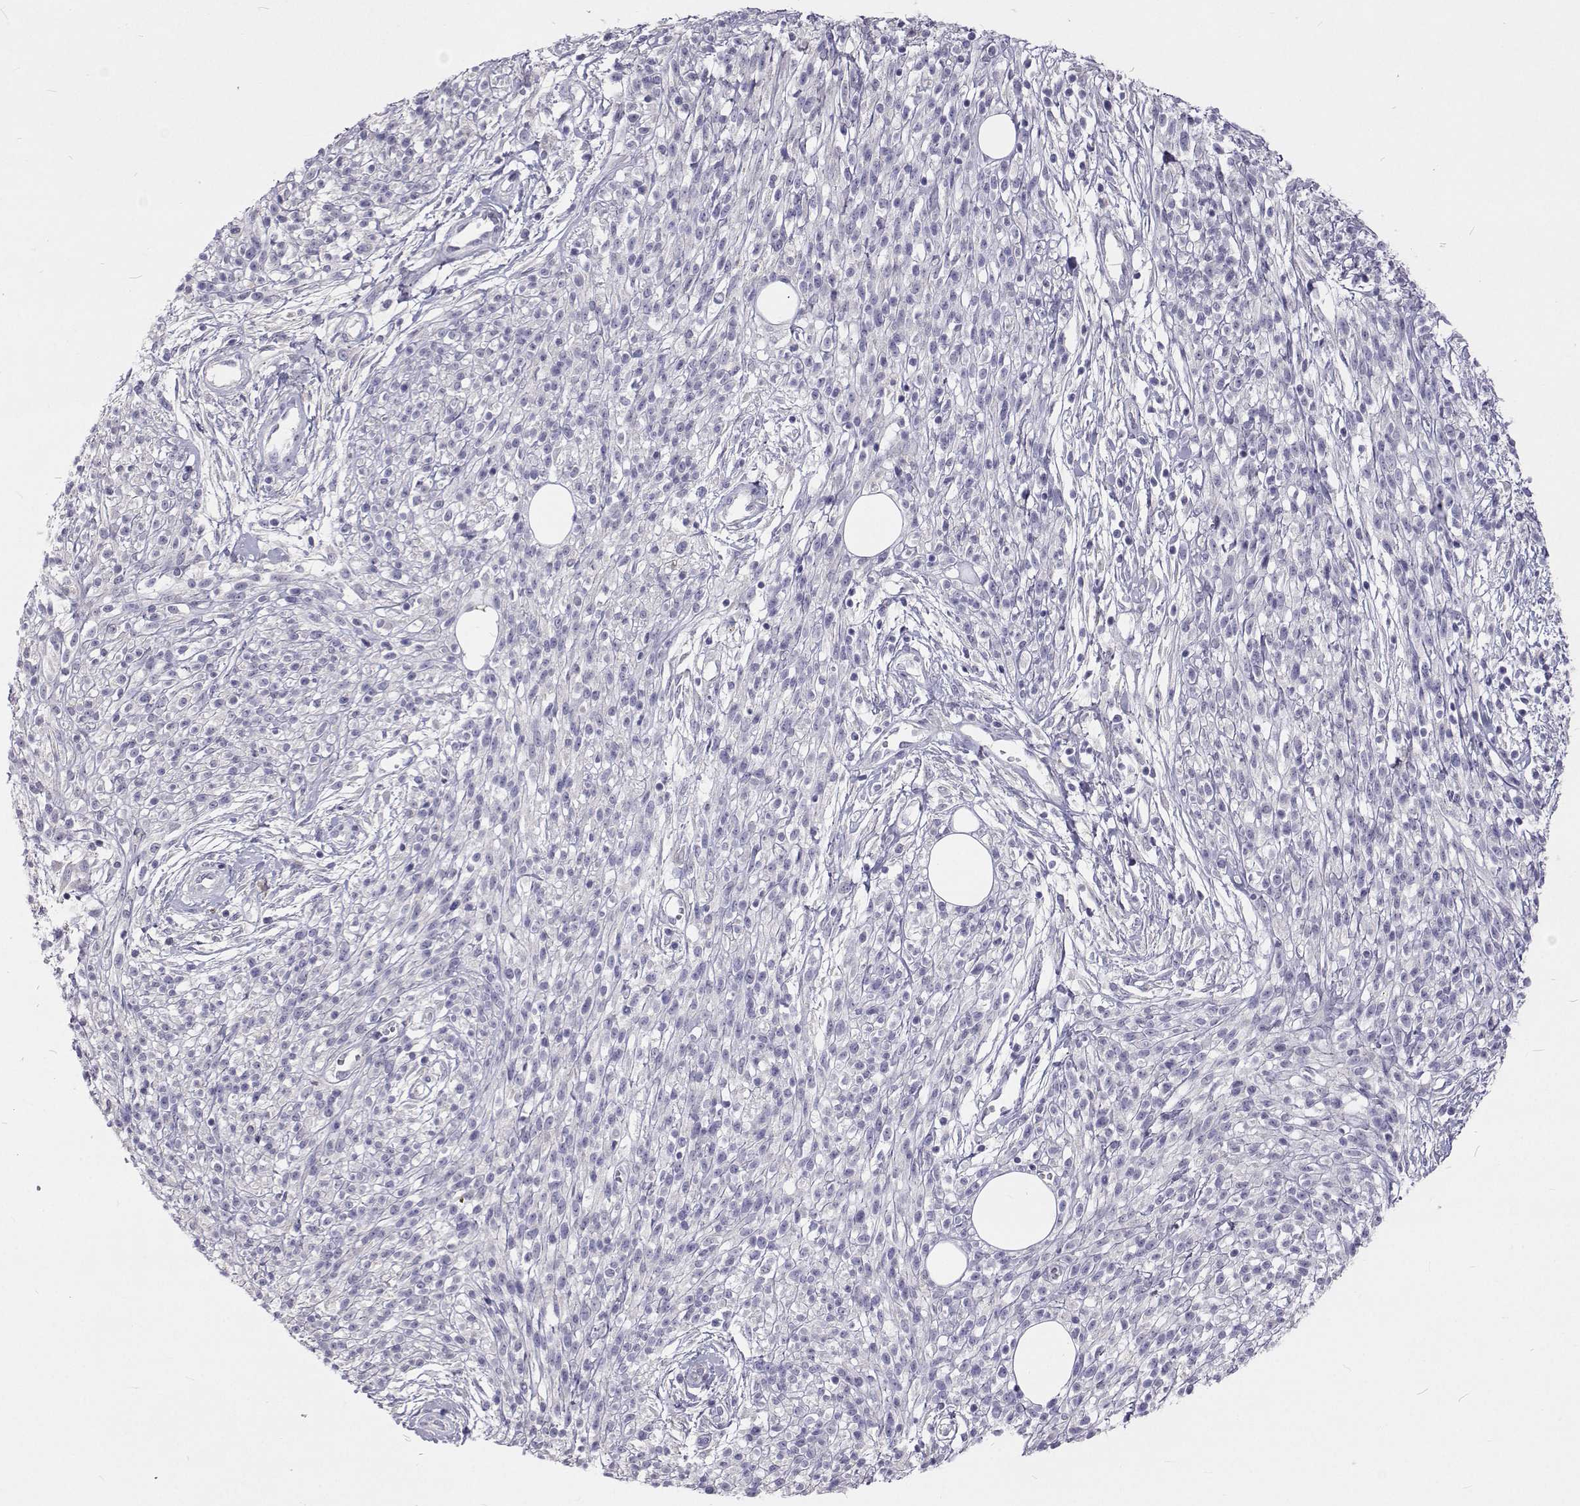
{"staining": {"intensity": "negative", "quantity": "none", "location": "none"}, "tissue": "melanoma", "cell_type": "Tumor cells", "image_type": "cancer", "snomed": [{"axis": "morphology", "description": "Malignant melanoma, NOS"}, {"axis": "topography", "description": "Skin"}, {"axis": "topography", "description": "Skin of trunk"}], "caption": "Immunohistochemistry of malignant melanoma displays no expression in tumor cells.", "gene": "NPR3", "patient": {"sex": "male", "age": 74}}